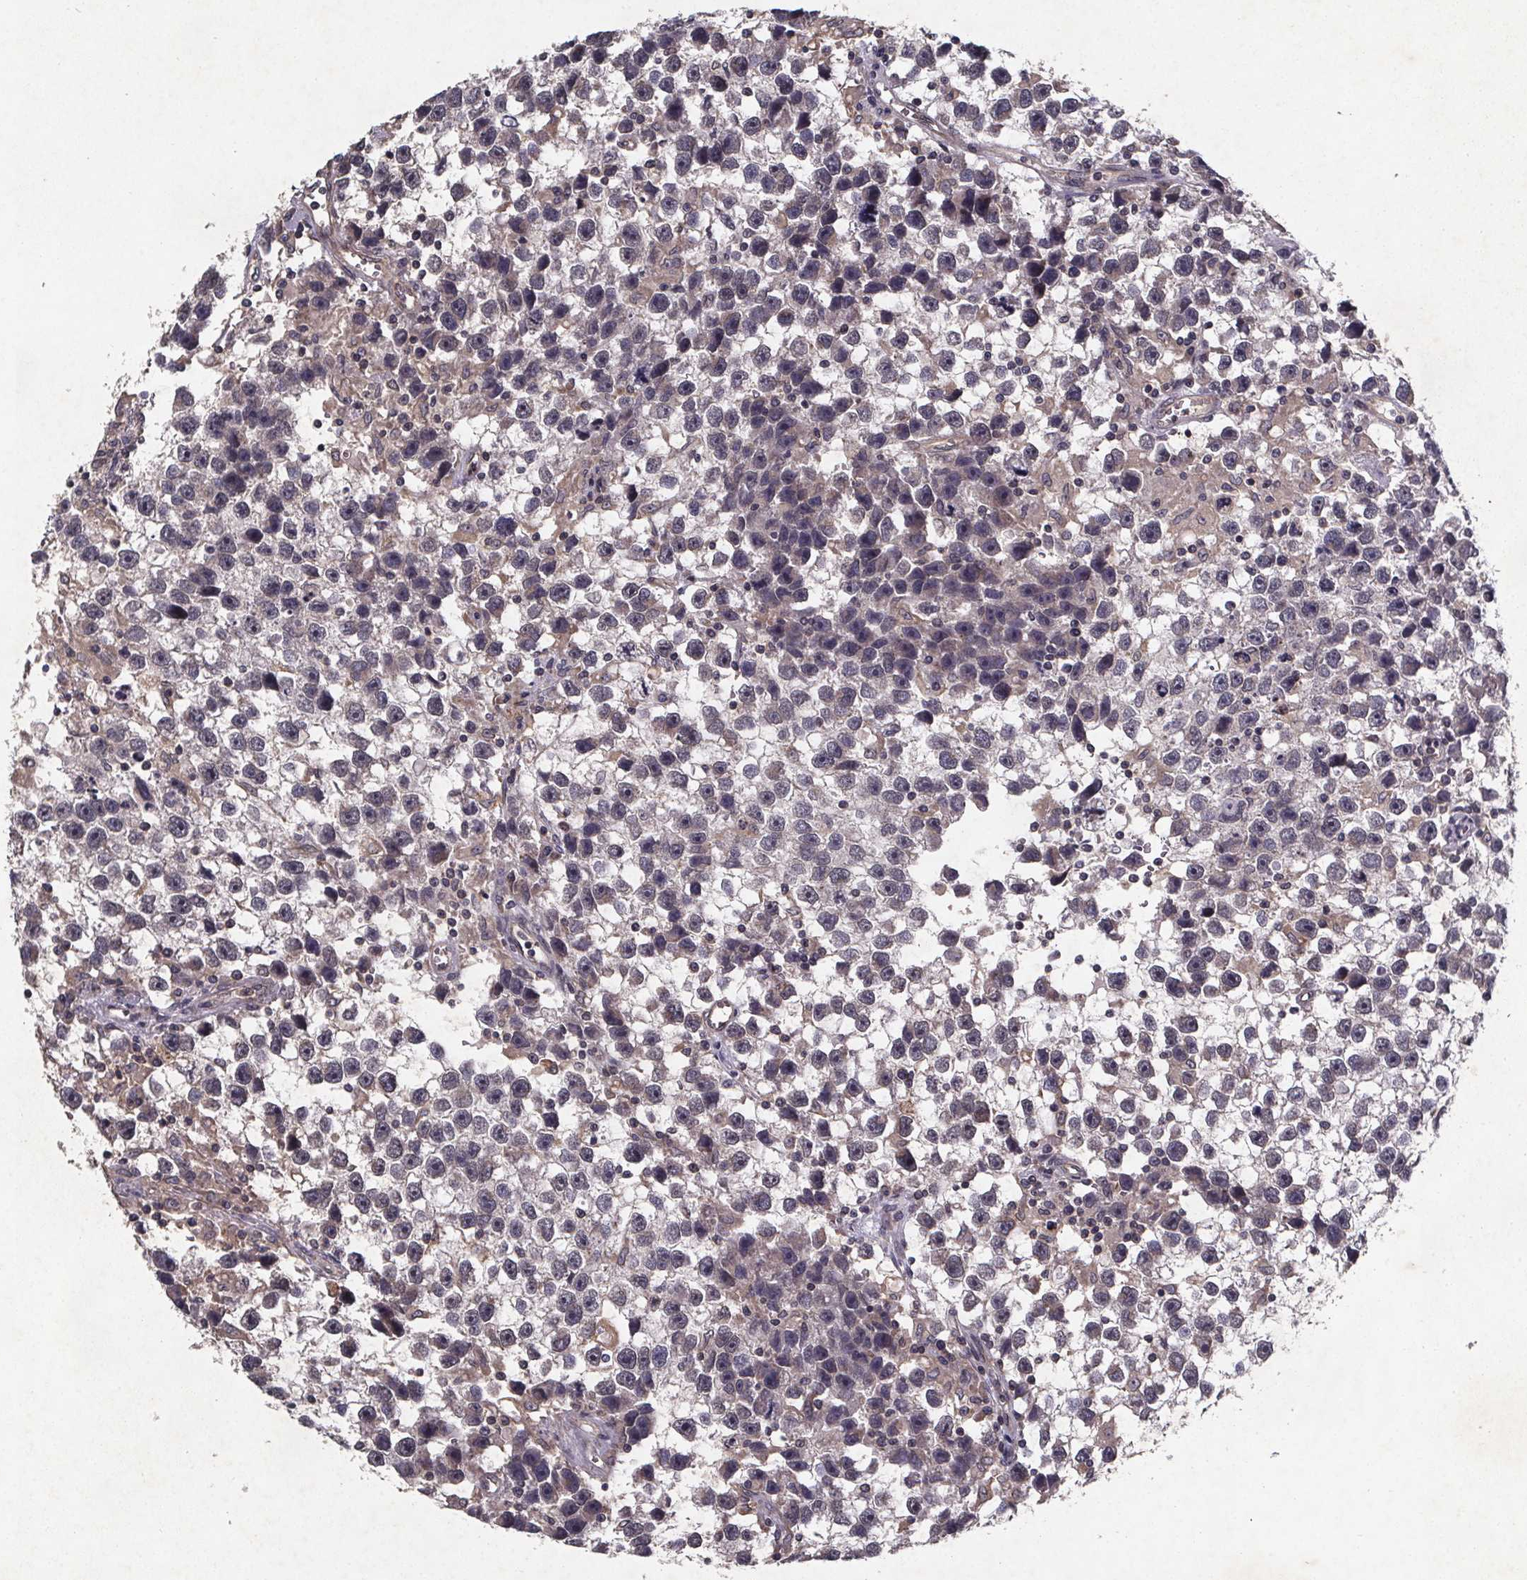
{"staining": {"intensity": "weak", "quantity": "<25%", "location": "cytoplasmic/membranous"}, "tissue": "testis cancer", "cell_type": "Tumor cells", "image_type": "cancer", "snomed": [{"axis": "morphology", "description": "Seminoma, NOS"}, {"axis": "topography", "description": "Testis"}], "caption": "Seminoma (testis) stained for a protein using immunohistochemistry (IHC) reveals no positivity tumor cells.", "gene": "PIERCE2", "patient": {"sex": "male", "age": 43}}